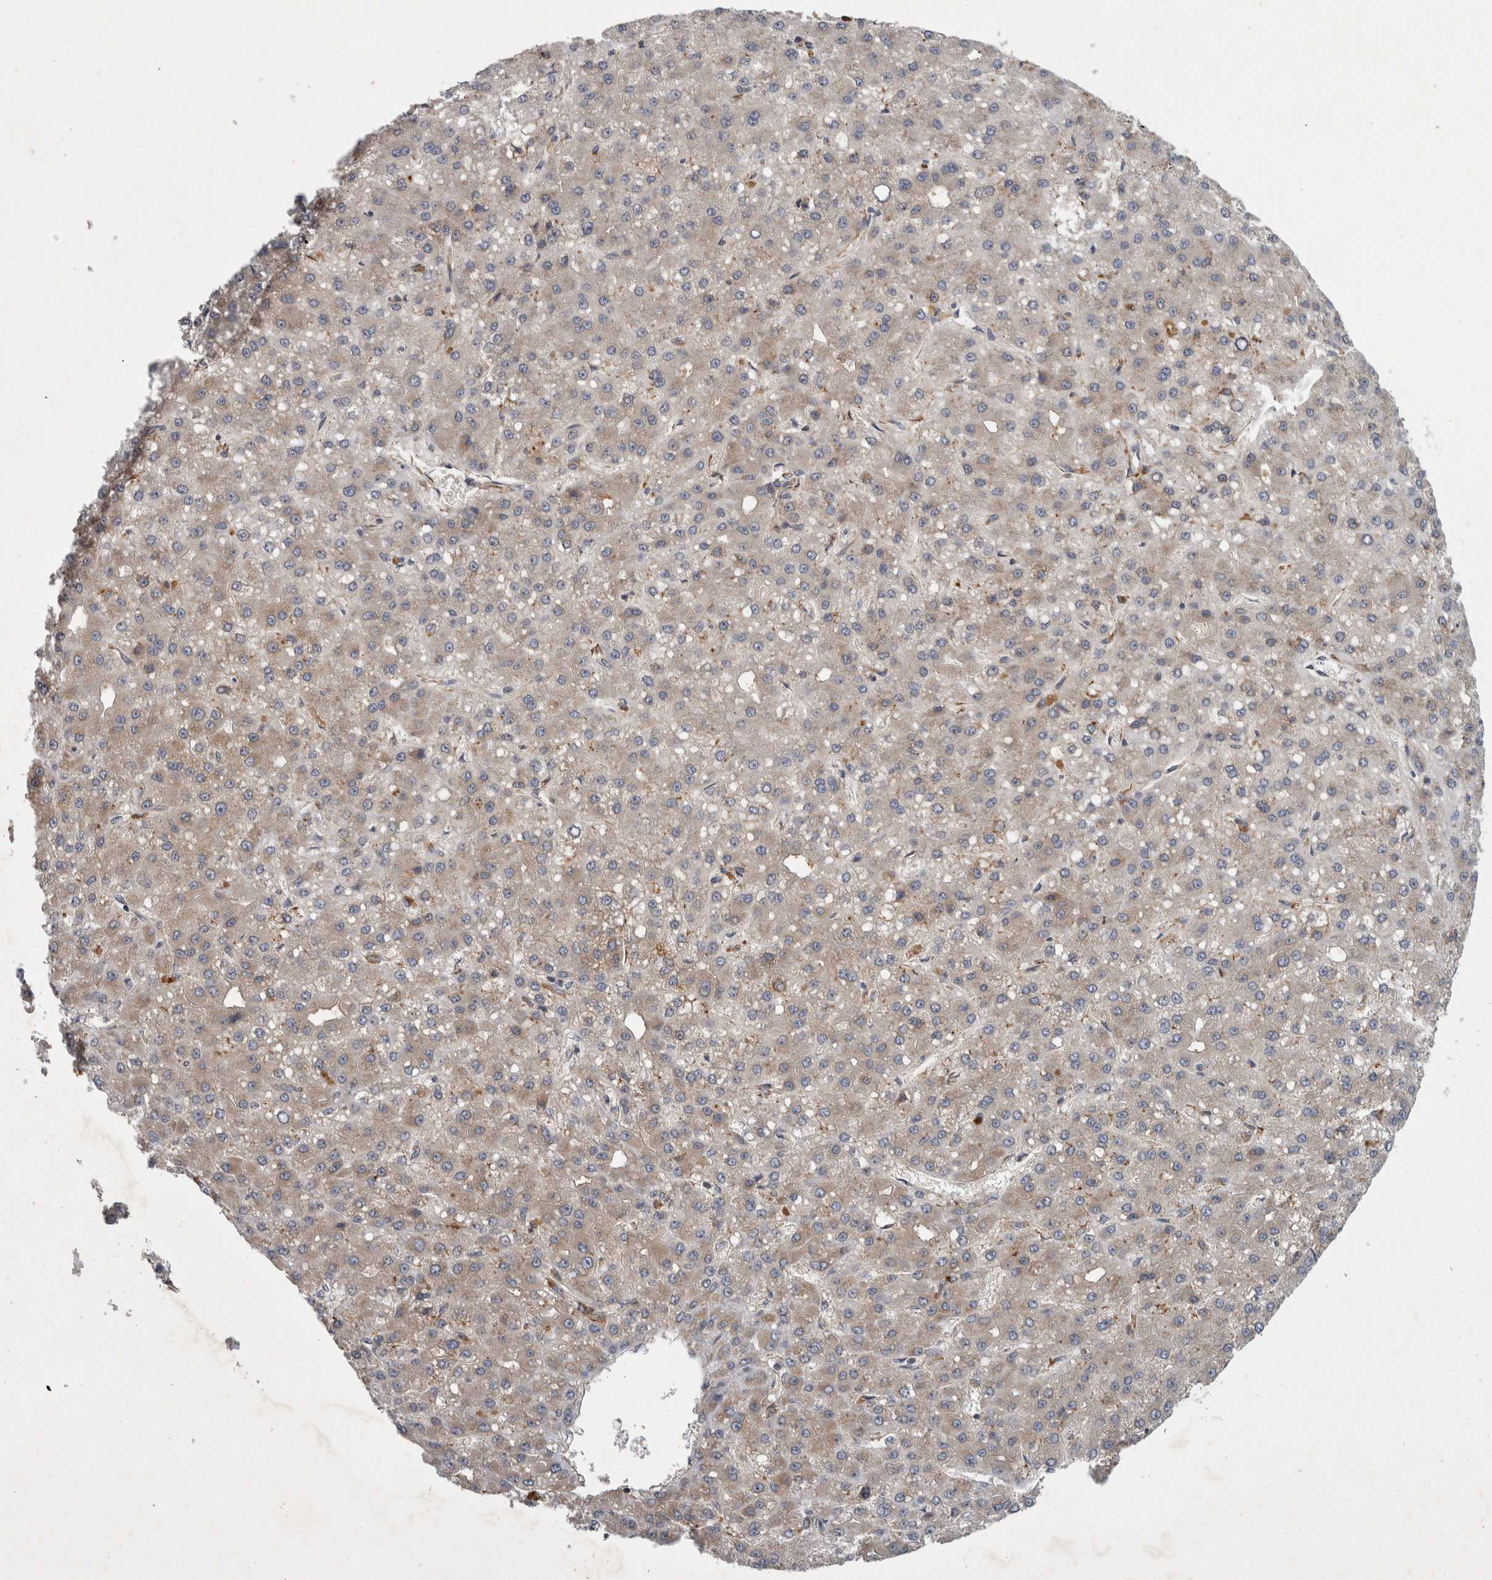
{"staining": {"intensity": "weak", "quantity": "25%-75%", "location": "cytoplasmic/membranous"}, "tissue": "liver cancer", "cell_type": "Tumor cells", "image_type": "cancer", "snomed": [{"axis": "morphology", "description": "Carcinoma, Hepatocellular, NOS"}, {"axis": "topography", "description": "Liver"}], "caption": "About 25%-75% of tumor cells in human liver hepatocellular carcinoma reveal weak cytoplasmic/membranous protein positivity as visualized by brown immunohistochemical staining.", "gene": "PDCD2", "patient": {"sex": "male", "age": 67}}